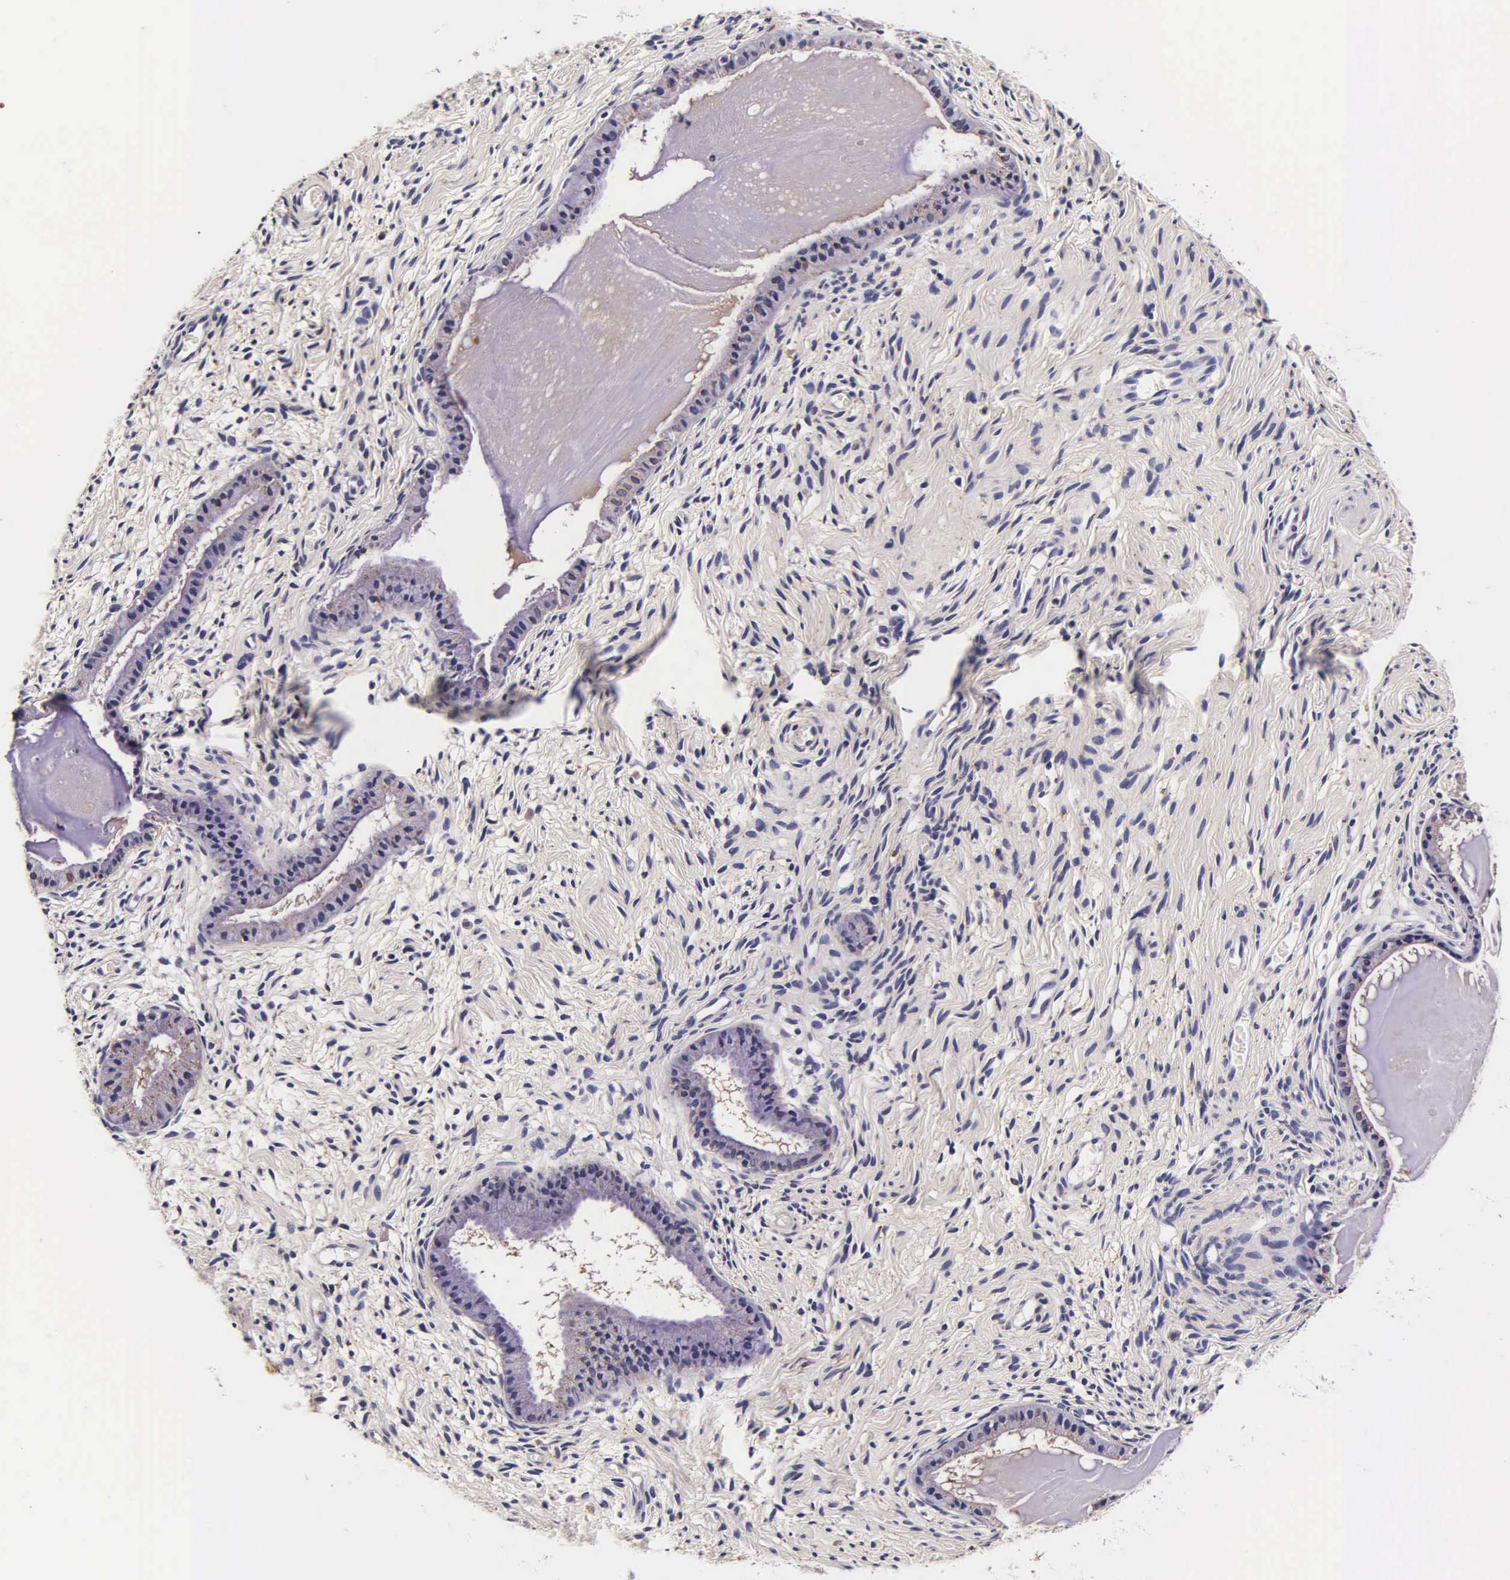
{"staining": {"intensity": "moderate", "quantity": "25%-75%", "location": "cytoplasmic/membranous"}, "tissue": "cervix", "cell_type": "Glandular cells", "image_type": "normal", "snomed": [{"axis": "morphology", "description": "Normal tissue, NOS"}, {"axis": "topography", "description": "Cervix"}], "caption": "IHC image of benign cervix: cervix stained using immunohistochemistry (IHC) shows medium levels of moderate protein expression localized specifically in the cytoplasmic/membranous of glandular cells, appearing as a cytoplasmic/membranous brown color.", "gene": "CTSB", "patient": {"sex": "female", "age": 70}}